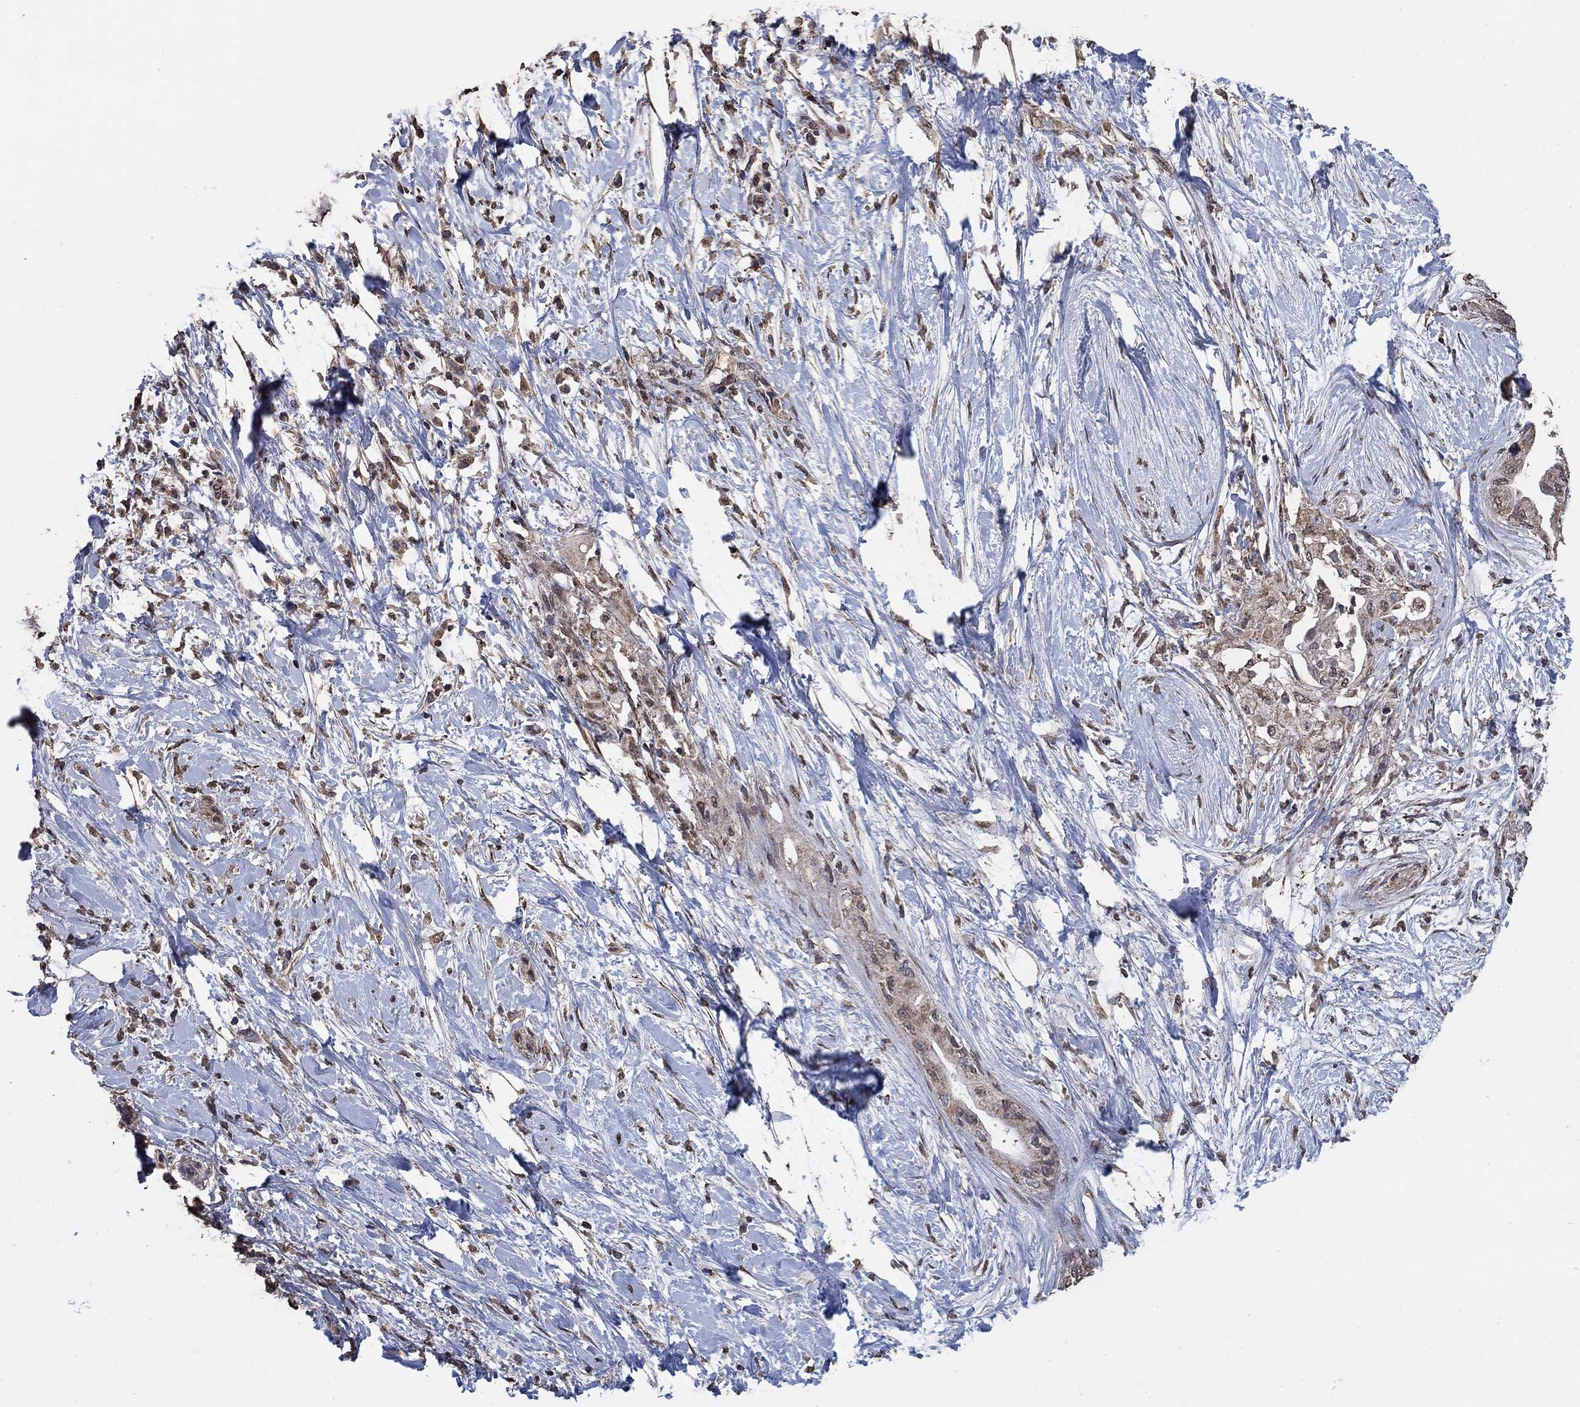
{"staining": {"intensity": "weak", "quantity": "25%-75%", "location": "cytoplasmic/membranous,nuclear"}, "tissue": "pancreatic cancer", "cell_type": "Tumor cells", "image_type": "cancer", "snomed": [{"axis": "morphology", "description": "Normal tissue, NOS"}, {"axis": "morphology", "description": "Adenocarcinoma, NOS"}, {"axis": "topography", "description": "Pancreas"}, {"axis": "topography", "description": "Duodenum"}], "caption": "A low amount of weak cytoplasmic/membranous and nuclear expression is present in approximately 25%-75% of tumor cells in pancreatic adenocarcinoma tissue.", "gene": "MRPS24", "patient": {"sex": "female", "age": 60}}